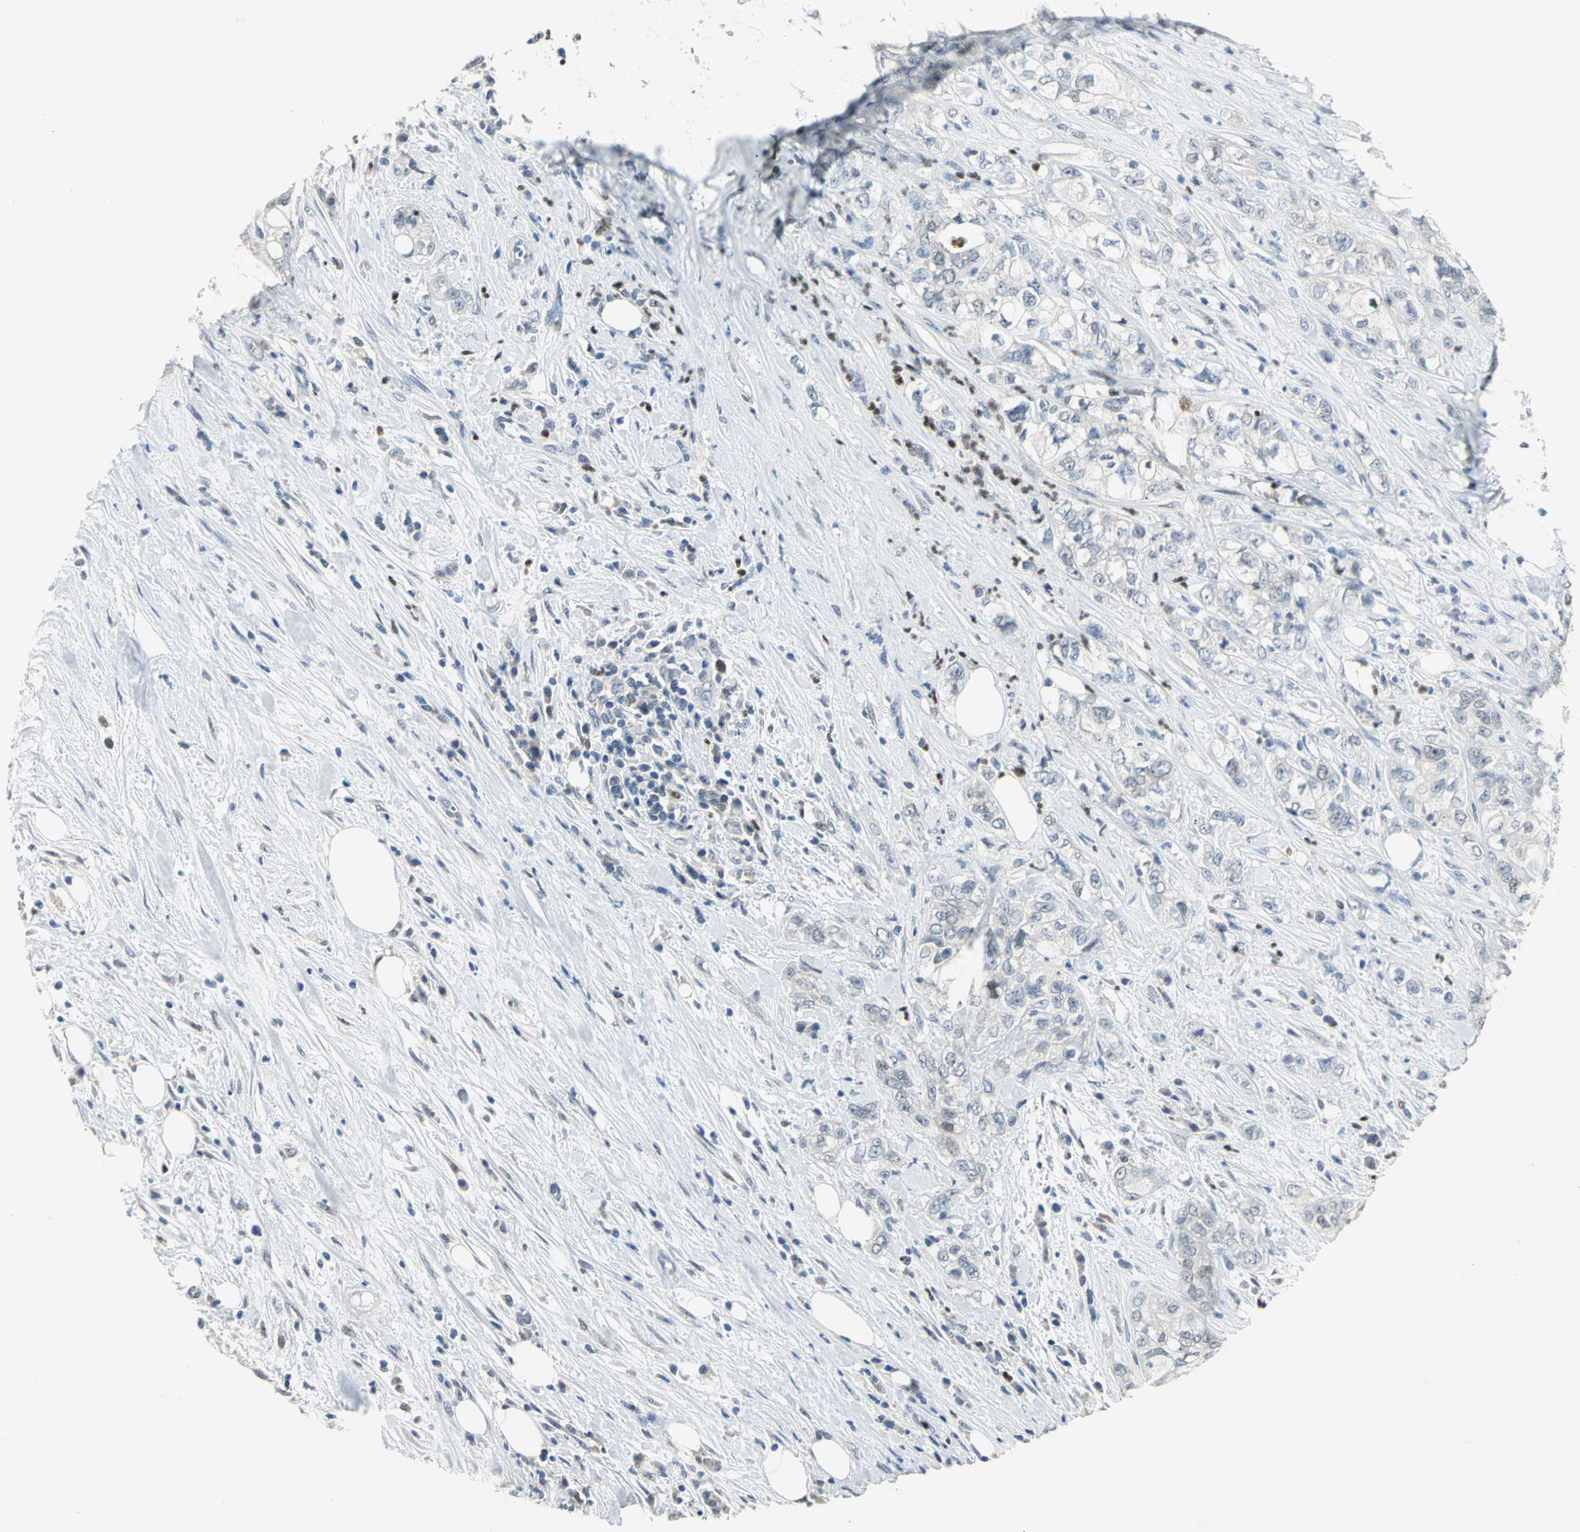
{"staining": {"intensity": "negative", "quantity": "none", "location": "none"}, "tissue": "pancreatic cancer", "cell_type": "Tumor cells", "image_type": "cancer", "snomed": [{"axis": "morphology", "description": "Adenocarcinoma, NOS"}, {"axis": "topography", "description": "Pancreas"}], "caption": "Human pancreatic cancer stained for a protein using IHC shows no staining in tumor cells.", "gene": "BCL6", "patient": {"sex": "male", "age": 70}}